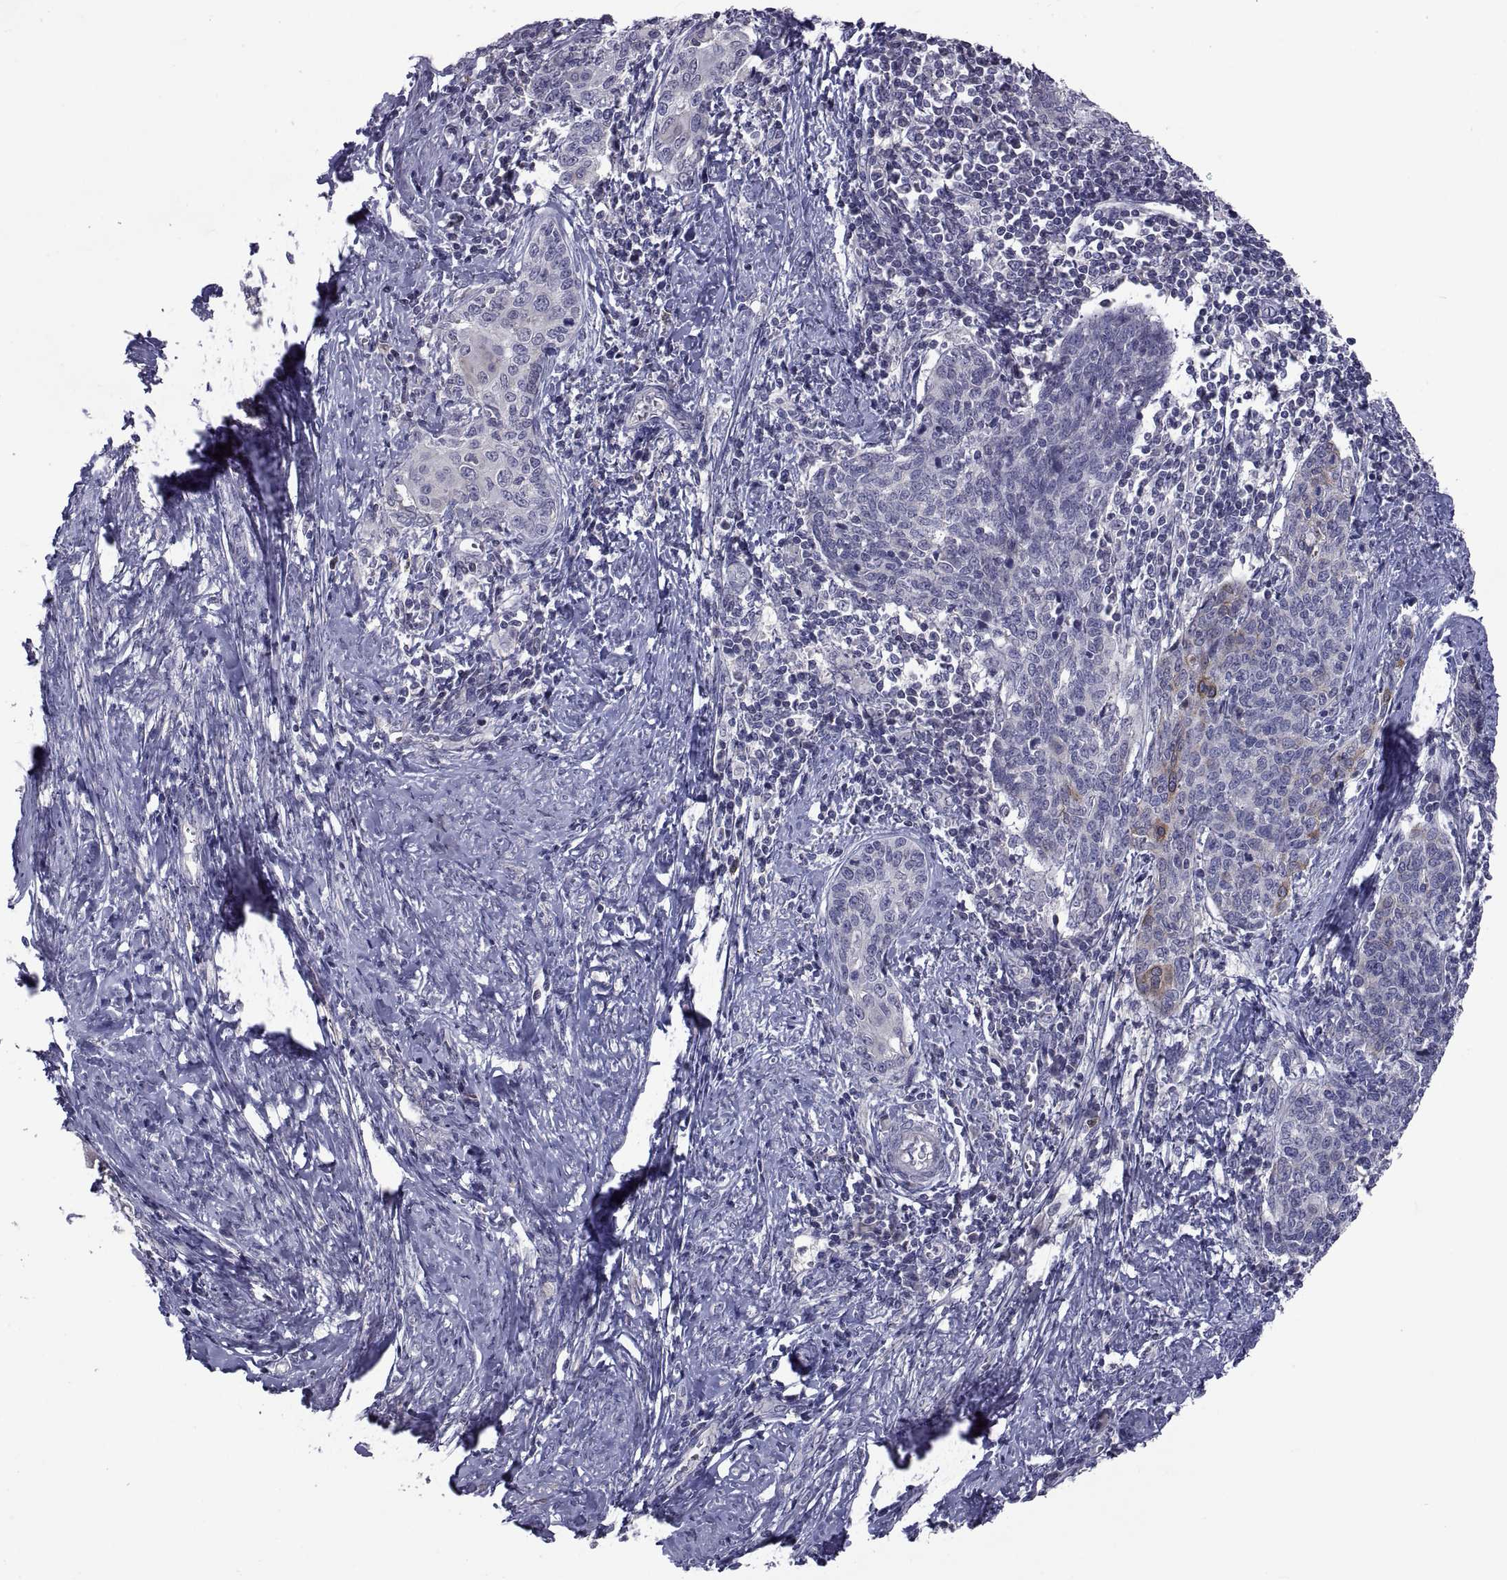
{"staining": {"intensity": "moderate", "quantity": "<25%", "location": "cytoplasmic/membranous"}, "tissue": "cervical cancer", "cell_type": "Tumor cells", "image_type": "cancer", "snomed": [{"axis": "morphology", "description": "Squamous cell carcinoma, NOS"}, {"axis": "topography", "description": "Cervix"}], "caption": "A micrograph of human cervical squamous cell carcinoma stained for a protein exhibits moderate cytoplasmic/membranous brown staining in tumor cells. Using DAB (3,3'-diaminobenzidine) (brown) and hematoxylin (blue) stains, captured at high magnification using brightfield microscopy.", "gene": "NPTX2", "patient": {"sex": "female", "age": 39}}